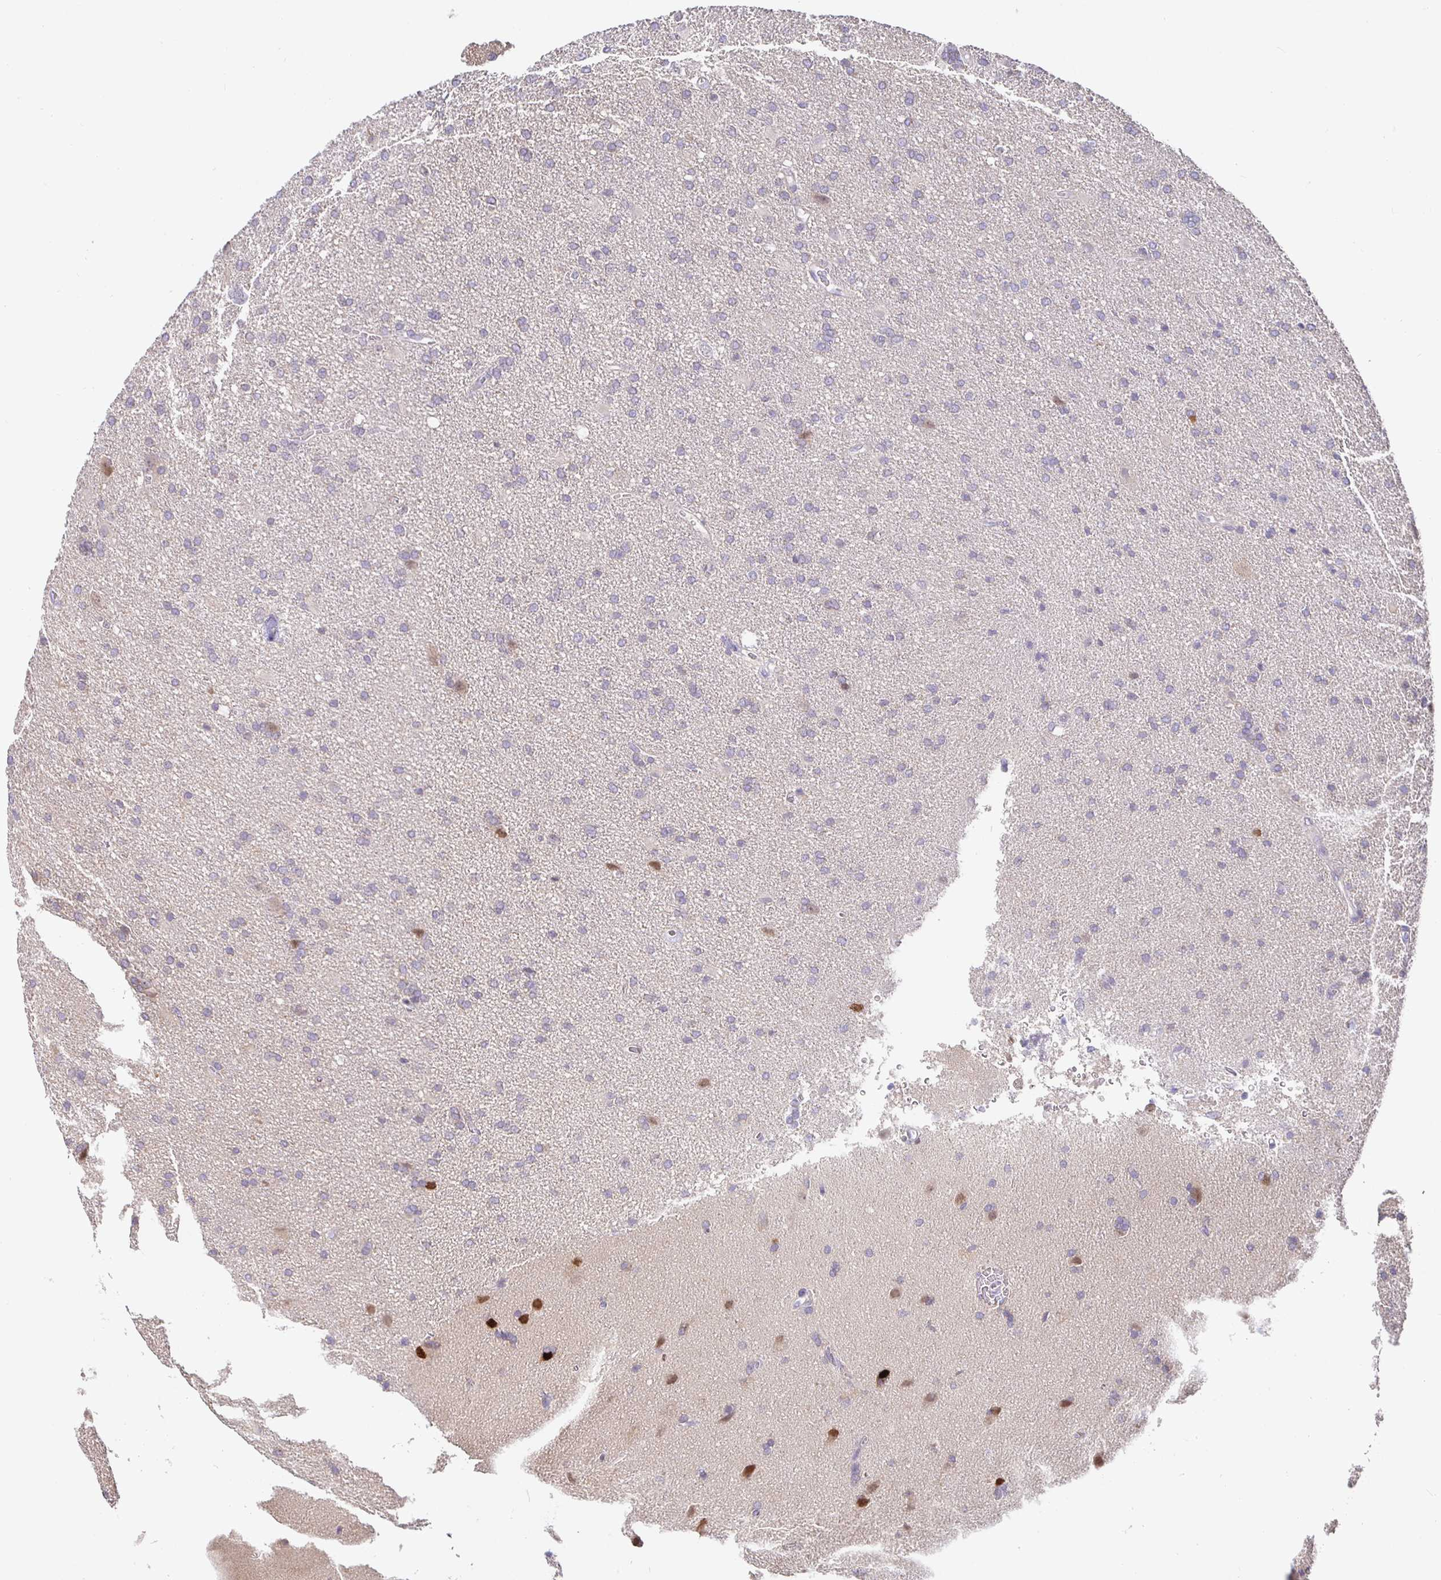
{"staining": {"intensity": "negative", "quantity": "none", "location": "none"}, "tissue": "glioma", "cell_type": "Tumor cells", "image_type": "cancer", "snomed": [{"axis": "morphology", "description": "Glioma, malignant, Low grade"}, {"axis": "topography", "description": "Brain"}], "caption": "An IHC micrograph of glioma is shown. There is no staining in tumor cells of glioma.", "gene": "SATB1", "patient": {"sex": "male", "age": 66}}